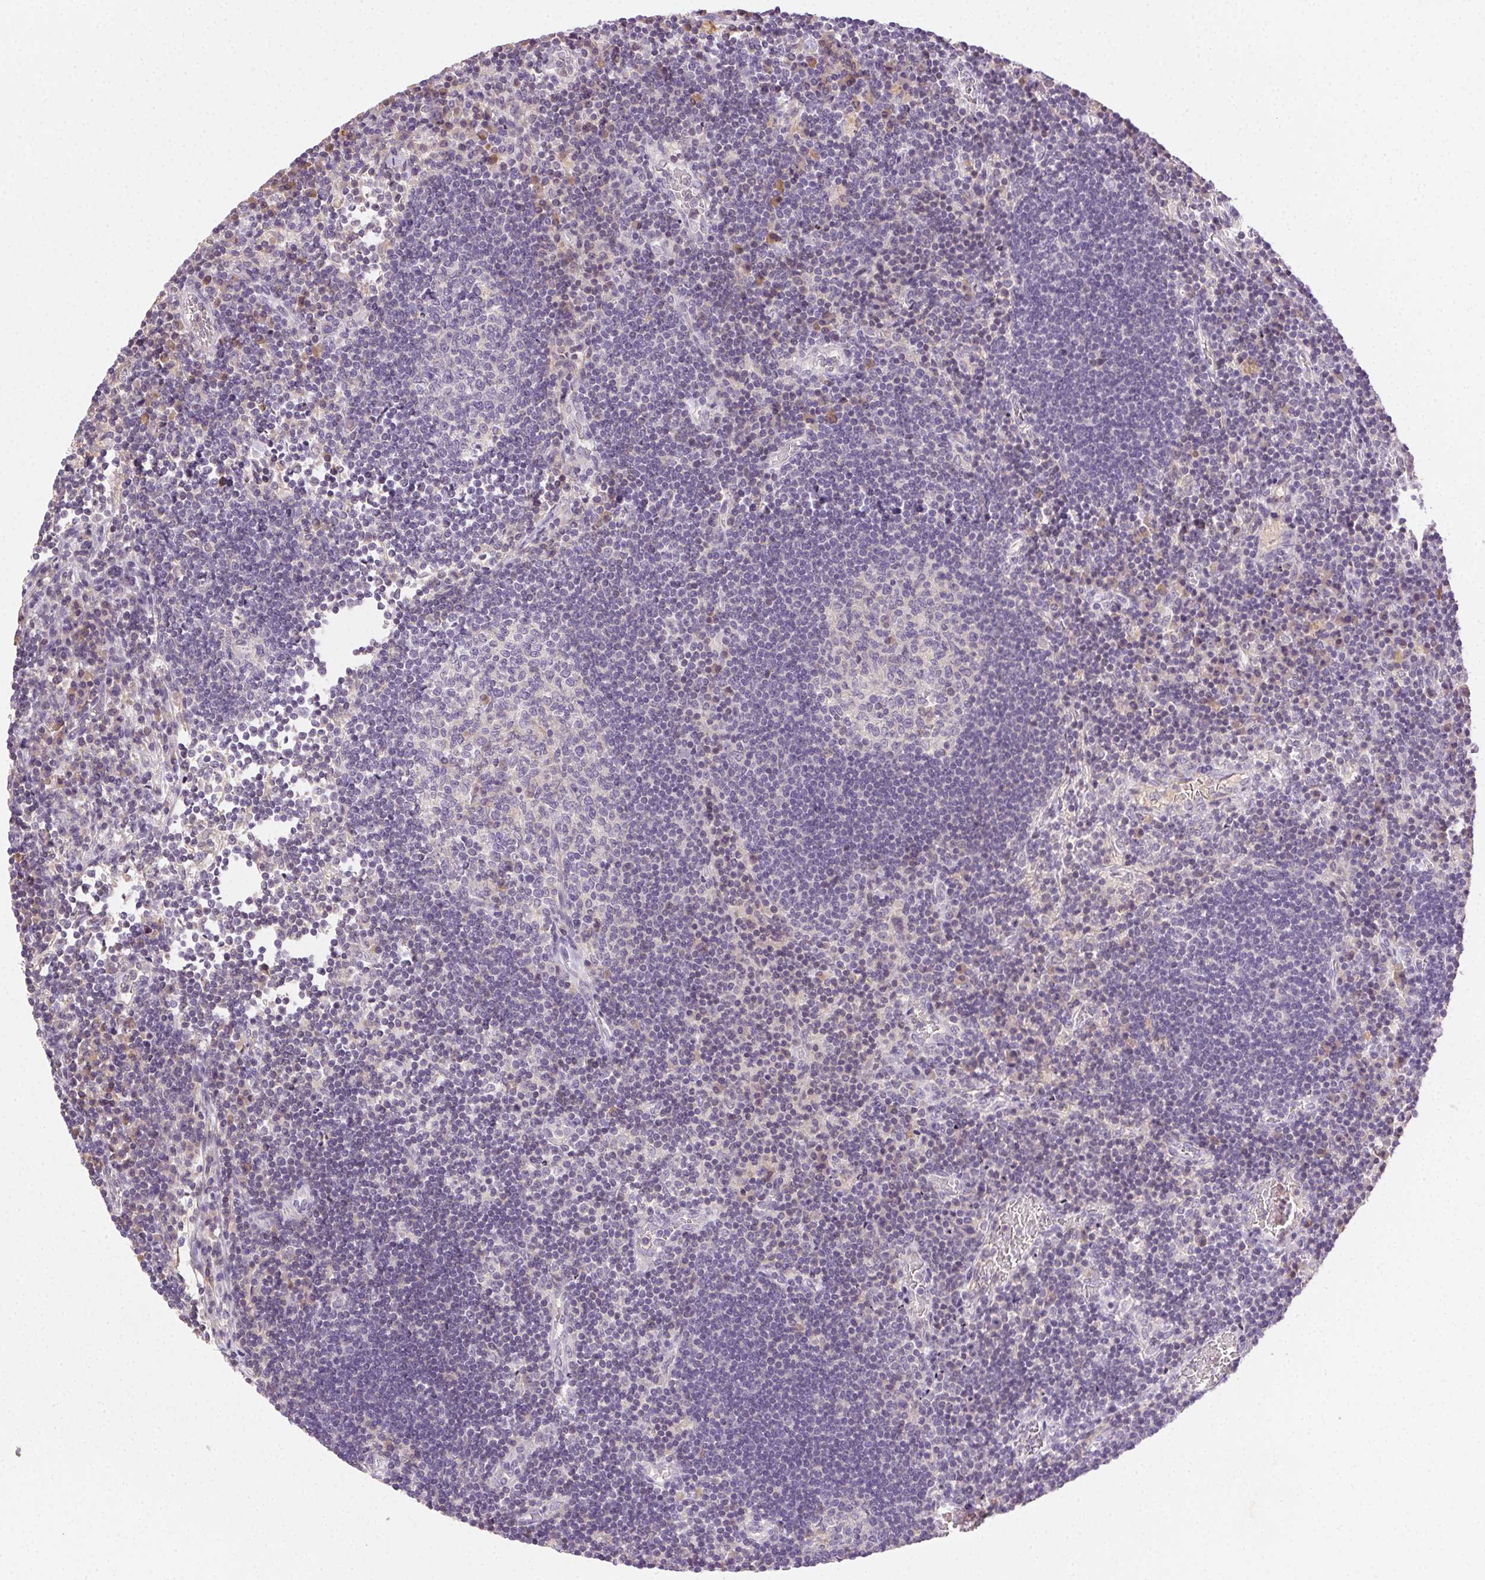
{"staining": {"intensity": "negative", "quantity": "none", "location": "none"}, "tissue": "lymph node", "cell_type": "Germinal center cells", "image_type": "normal", "snomed": [{"axis": "morphology", "description": "Normal tissue, NOS"}, {"axis": "topography", "description": "Lymph node"}], "caption": "Immunohistochemical staining of unremarkable lymph node reveals no significant positivity in germinal center cells. The staining was performed using DAB to visualize the protein expression in brown, while the nuclei were stained in blue with hematoxylin (Magnification: 20x).", "gene": "BPIFB2", "patient": {"sex": "male", "age": 67}}